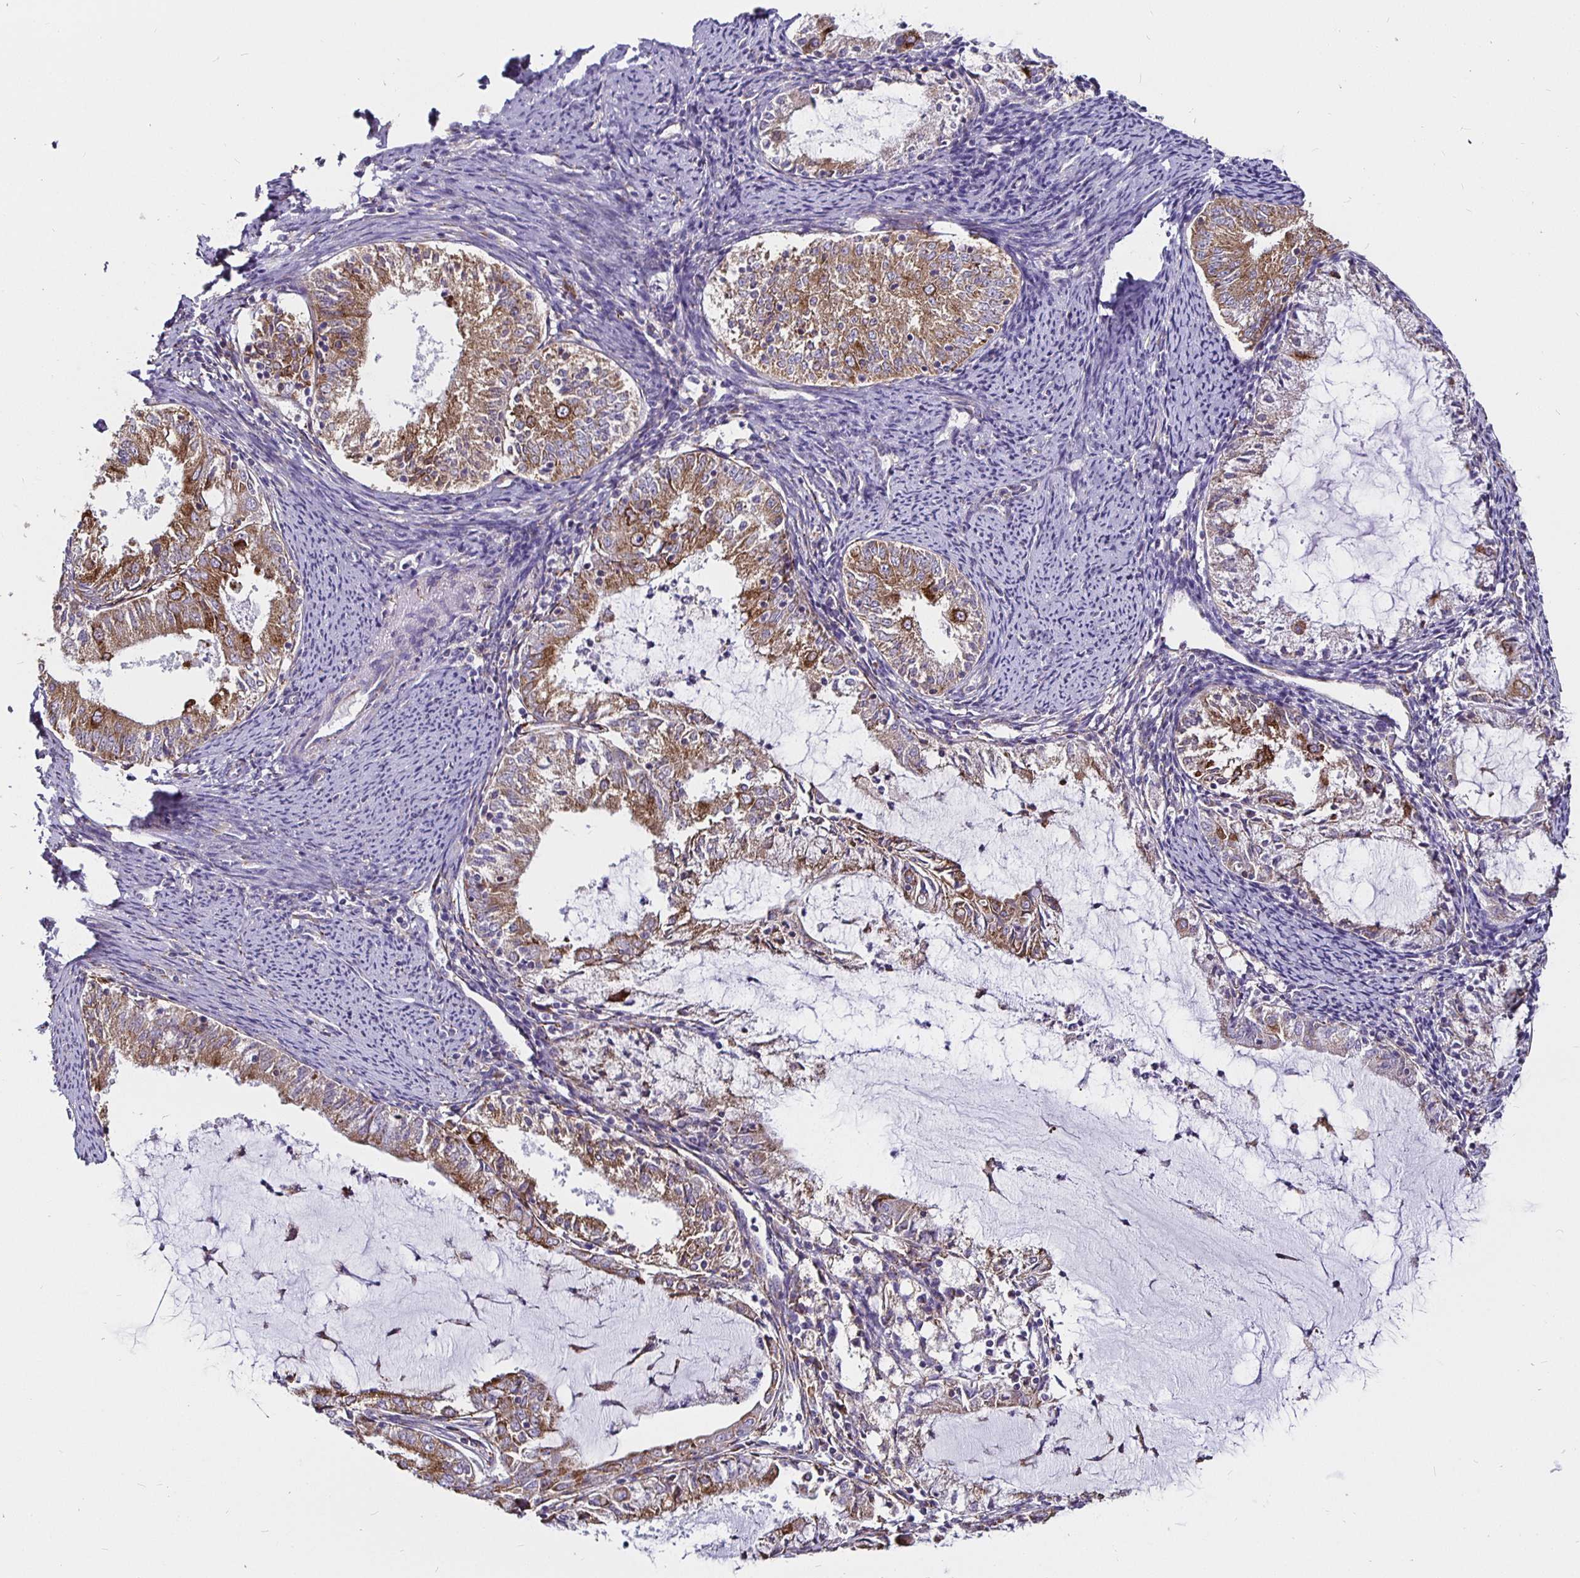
{"staining": {"intensity": "moderate", "quantity": ">75%", "location": "cytoplasmic/membranous"}, "tissue": "endometrial cancer", "cell_type": "Tumor cells", "image_type": "cancer", "snomed": [{"axis": "morphology", "description": "Adenocarcinoma, NOS"}, {"axis": "topography", "description": "Endometrium"}], "caption": "Immunohistochemical staining of human endometrial adenocarcinoma shows medium levels of moderate cytoplasmic/membranous protein staining in about >75% of tumor cells.", "gene": "P4HA2", "patient": {"sex": "female", "age": 57}}